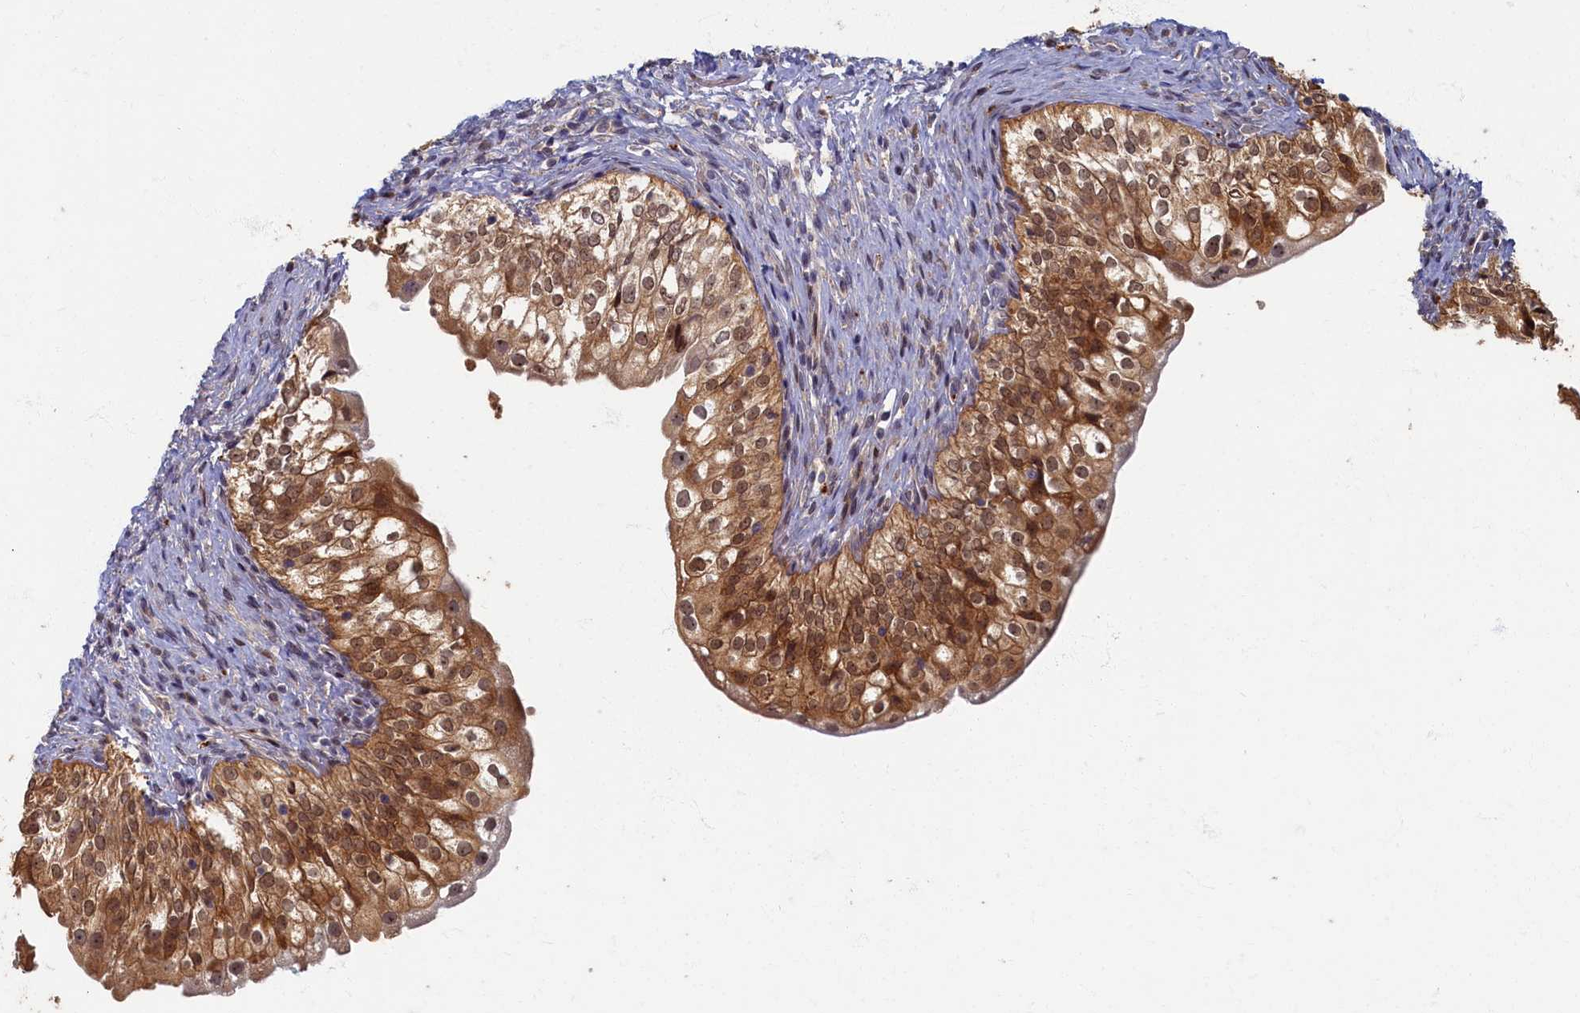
{"staining": {"intensity": "moderate", "quantity": ">75%", "location": "cytoplasmic/membranous,nuclear"}, "tissue": "urinary bladder", "cell_type": "Urothelial cells", "image_type": "normal", "snomed": [{"axis": "morphology", "description": "Normal tissue, NOS"}, {"axis": "topography", "description": "Urinary bladder"}], "caption": "IHC image of normal urinary bladder: urinary bladder stained using immunohistochemistry shows medium levels of moderate protein expression localized specifically in the cytoplasmic/membranous,nuclear of urothelial cells, appearing as a cytoplasmic/membranous,nuclear brown color.", "gene": "HUNK", "patient": {"sex": "male", "age": 55}}